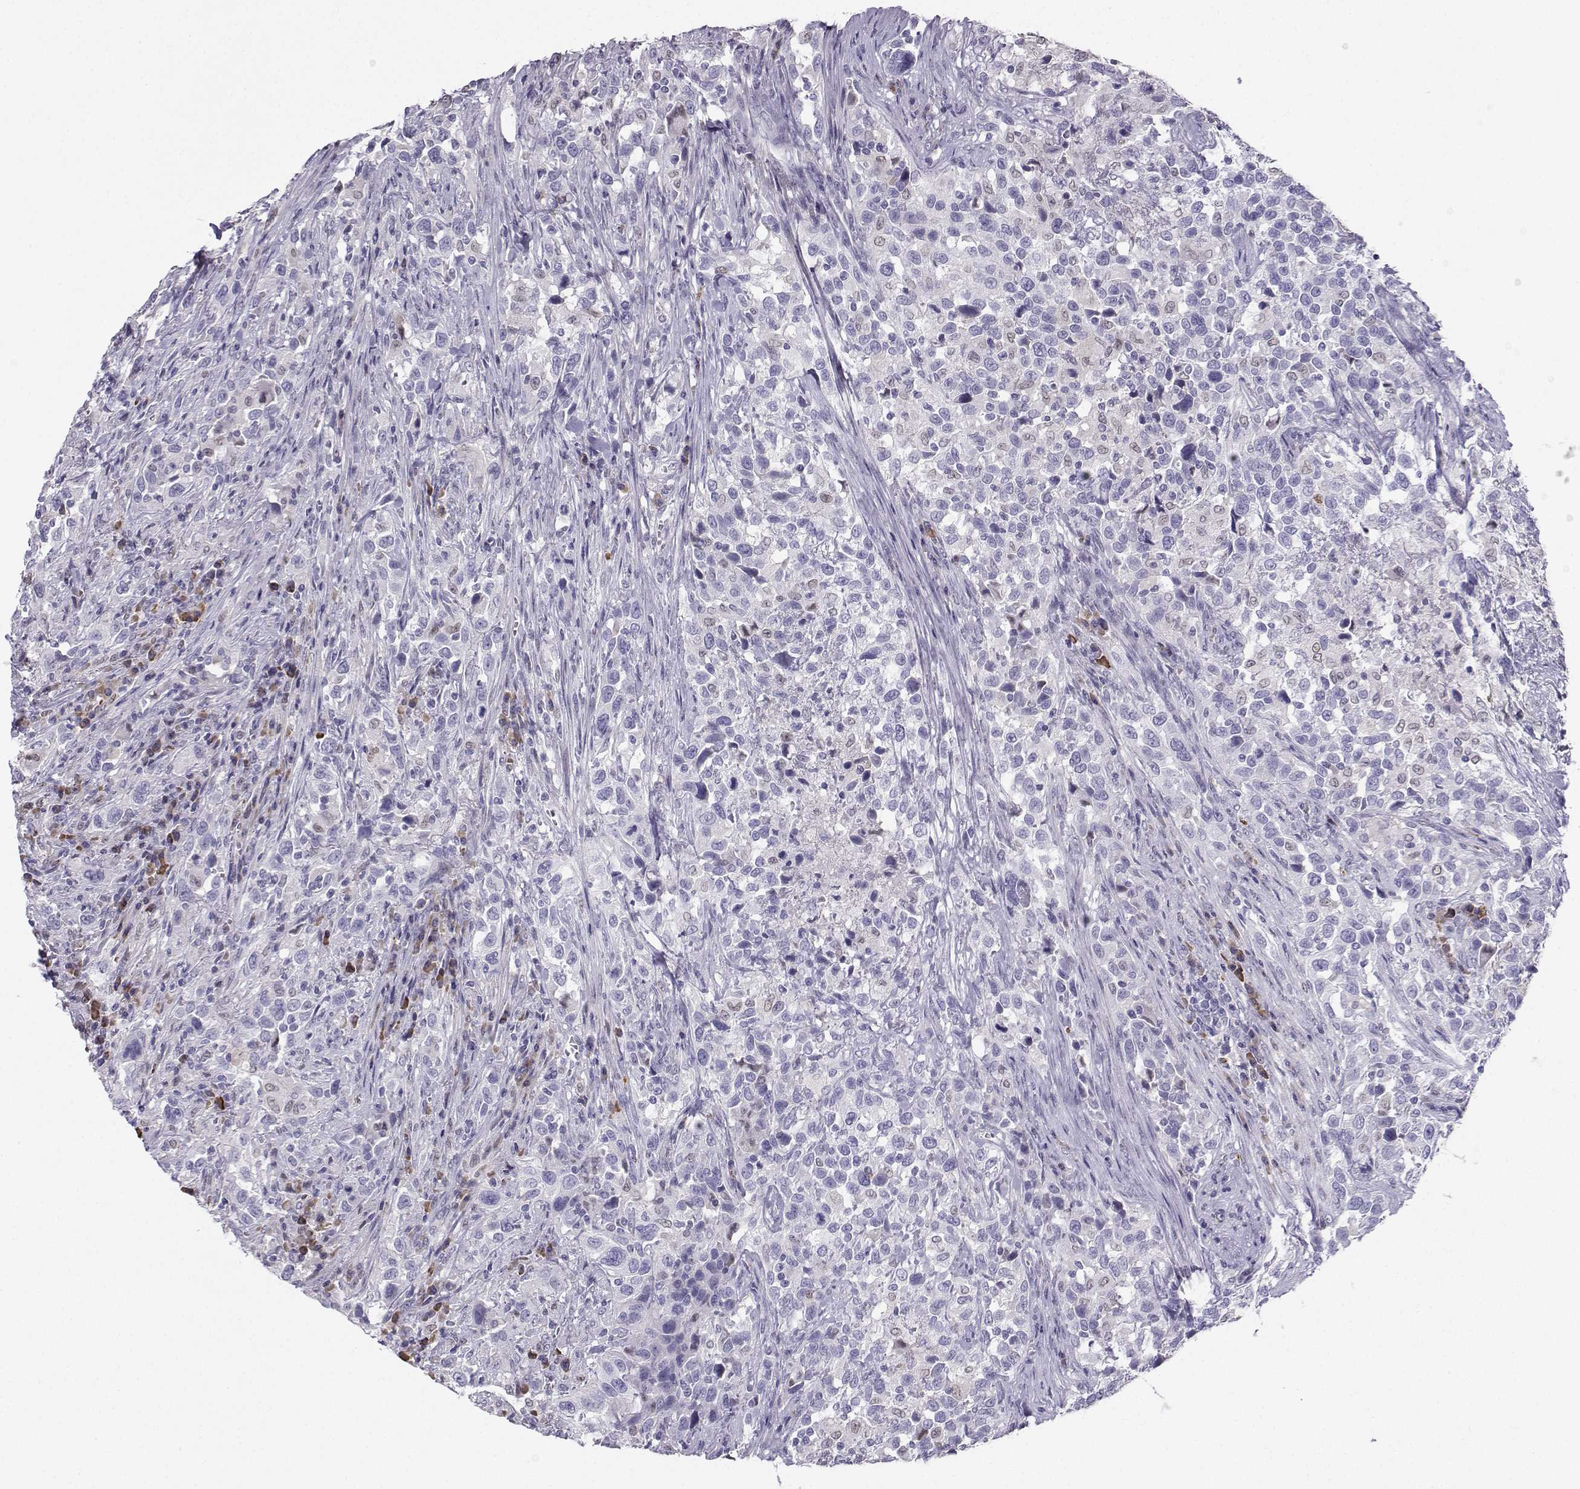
{"staining": {"intensity": "negative", "quantity": "none", "location": "none"}, "tissue": "urothelial cancer", "cell_type": "Tumor cells", "image_type": "cancer", "snomed": [{"axis": "morphology", "description": "Urothelial carcinoma, NOS"}, {"axis": "morphology", "description": "Urothelial carcinoma, High grade"}, {"axis": "topography", "description": "Urinary bladder"}], "caption": "DAB immunohistochemical staining of urothelial cancer demonstrates no significant positivity in tumor cells.", "gene": "DCLK3", "patient": {"sex": "female", "age": 64}}